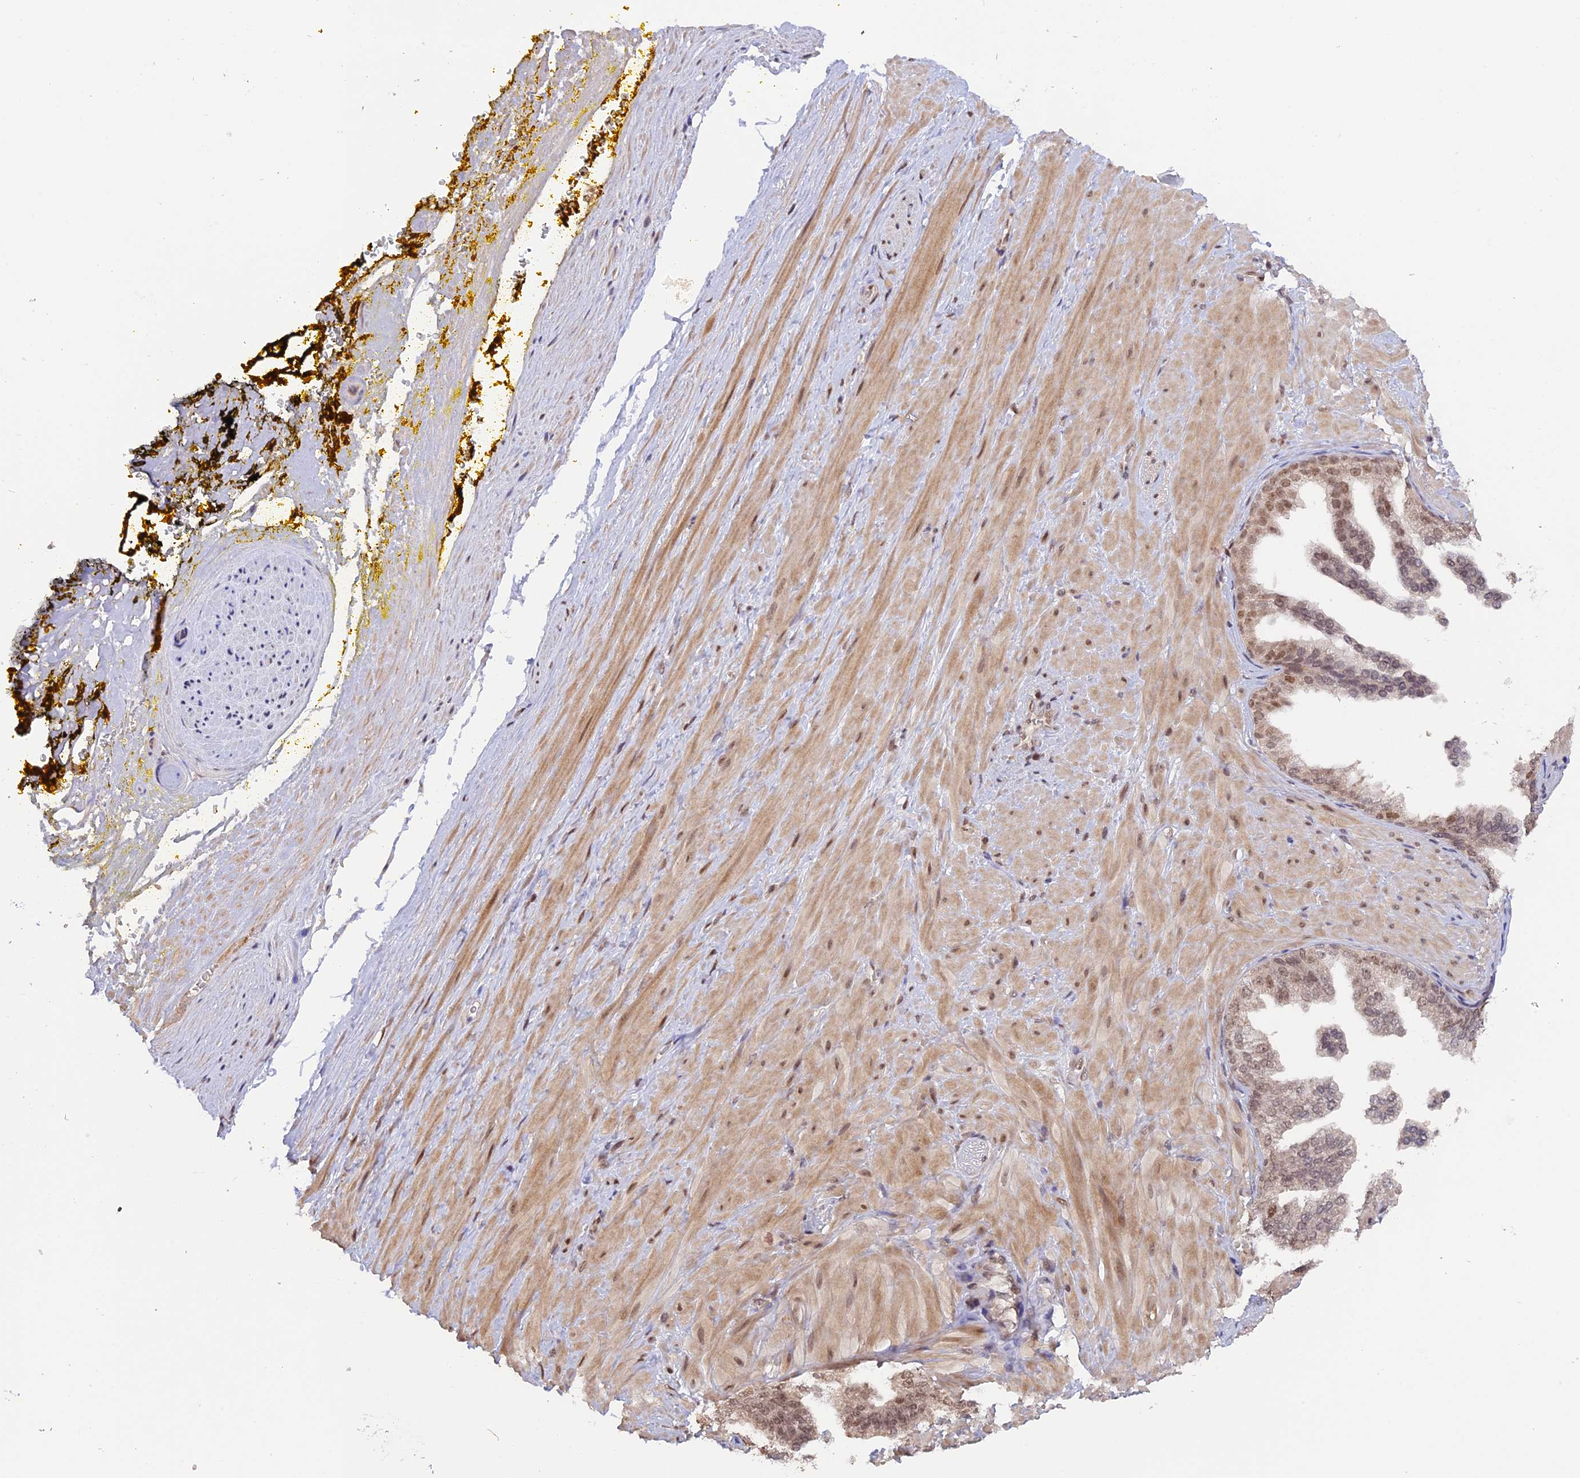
{"staining": {"intensity": "moderate", "quantity": ">75%", "location": "cytoplasmic/membranous,nuclear"}, "tissue": "adipose tissue", "cell_type": "Adipocytes", "image_type": "normal", "snomed": [{"axis": "morphology", "description": "Normal tissue, NOS"}, {"axis": "morphology", "description": "Adenocarcinoma, Low grade"}, {"axis": "topography", "description": "Prostate"}, {"axis": "topography", "description": "Peripheral nerve tissue"}], "caption": "Immunohistochemical staining of unremarkable human adipose tissue demonstrates medium levels of moderate cytoplasmic/membranous,nuclear positivity in approximately >75% of adipocytes. (Stains: DAB (3,3'-diaminobenzidine) in brown, nuclei in blue, Microscopy: brightfield microscopy at high magnification).", "gene": "RFC5", "patient": {"sex": "male", "age": 63}}